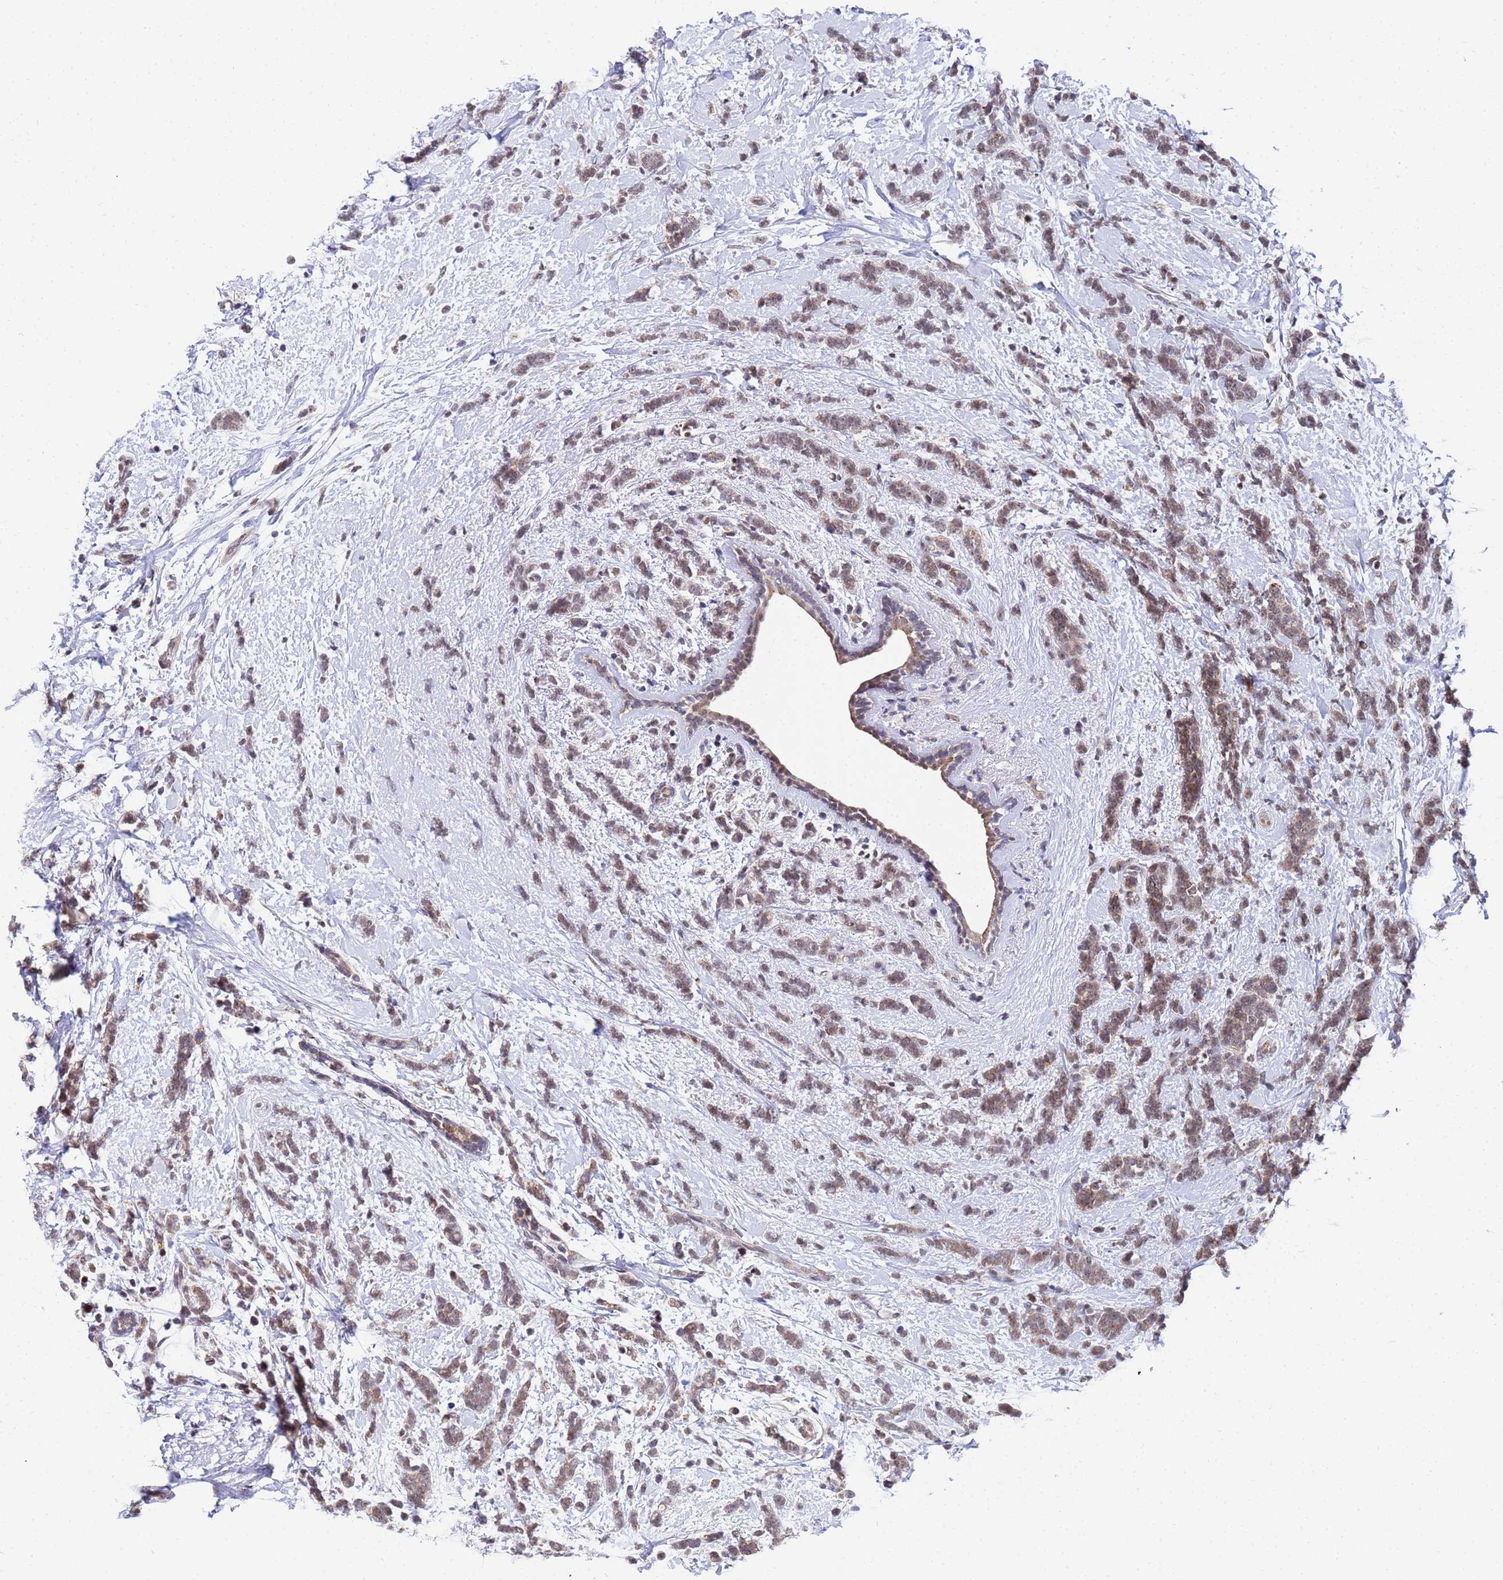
{"staining": {"intensity": "weak", "quantity": ">75%", "location": "cytoplasmic/membranous,nuclear"}, "tissue": "breast cancer", "cell_type": "Tumor cells", "image_type": "cancer", "snomed": [{"axis": "morphology", "description": "Lobular carcinoma"}, {"axis": "topography", "description": "Breast"}], "caption": "Weak cytoplasmic/membranous and nuclear positivity for a protein is identified in about >75% of tumor cells of lobular carcinoma (breast) using immunohistochemistry.", "gene": "CKMT1A", "patient": {"sex": "female", "age": 58}}